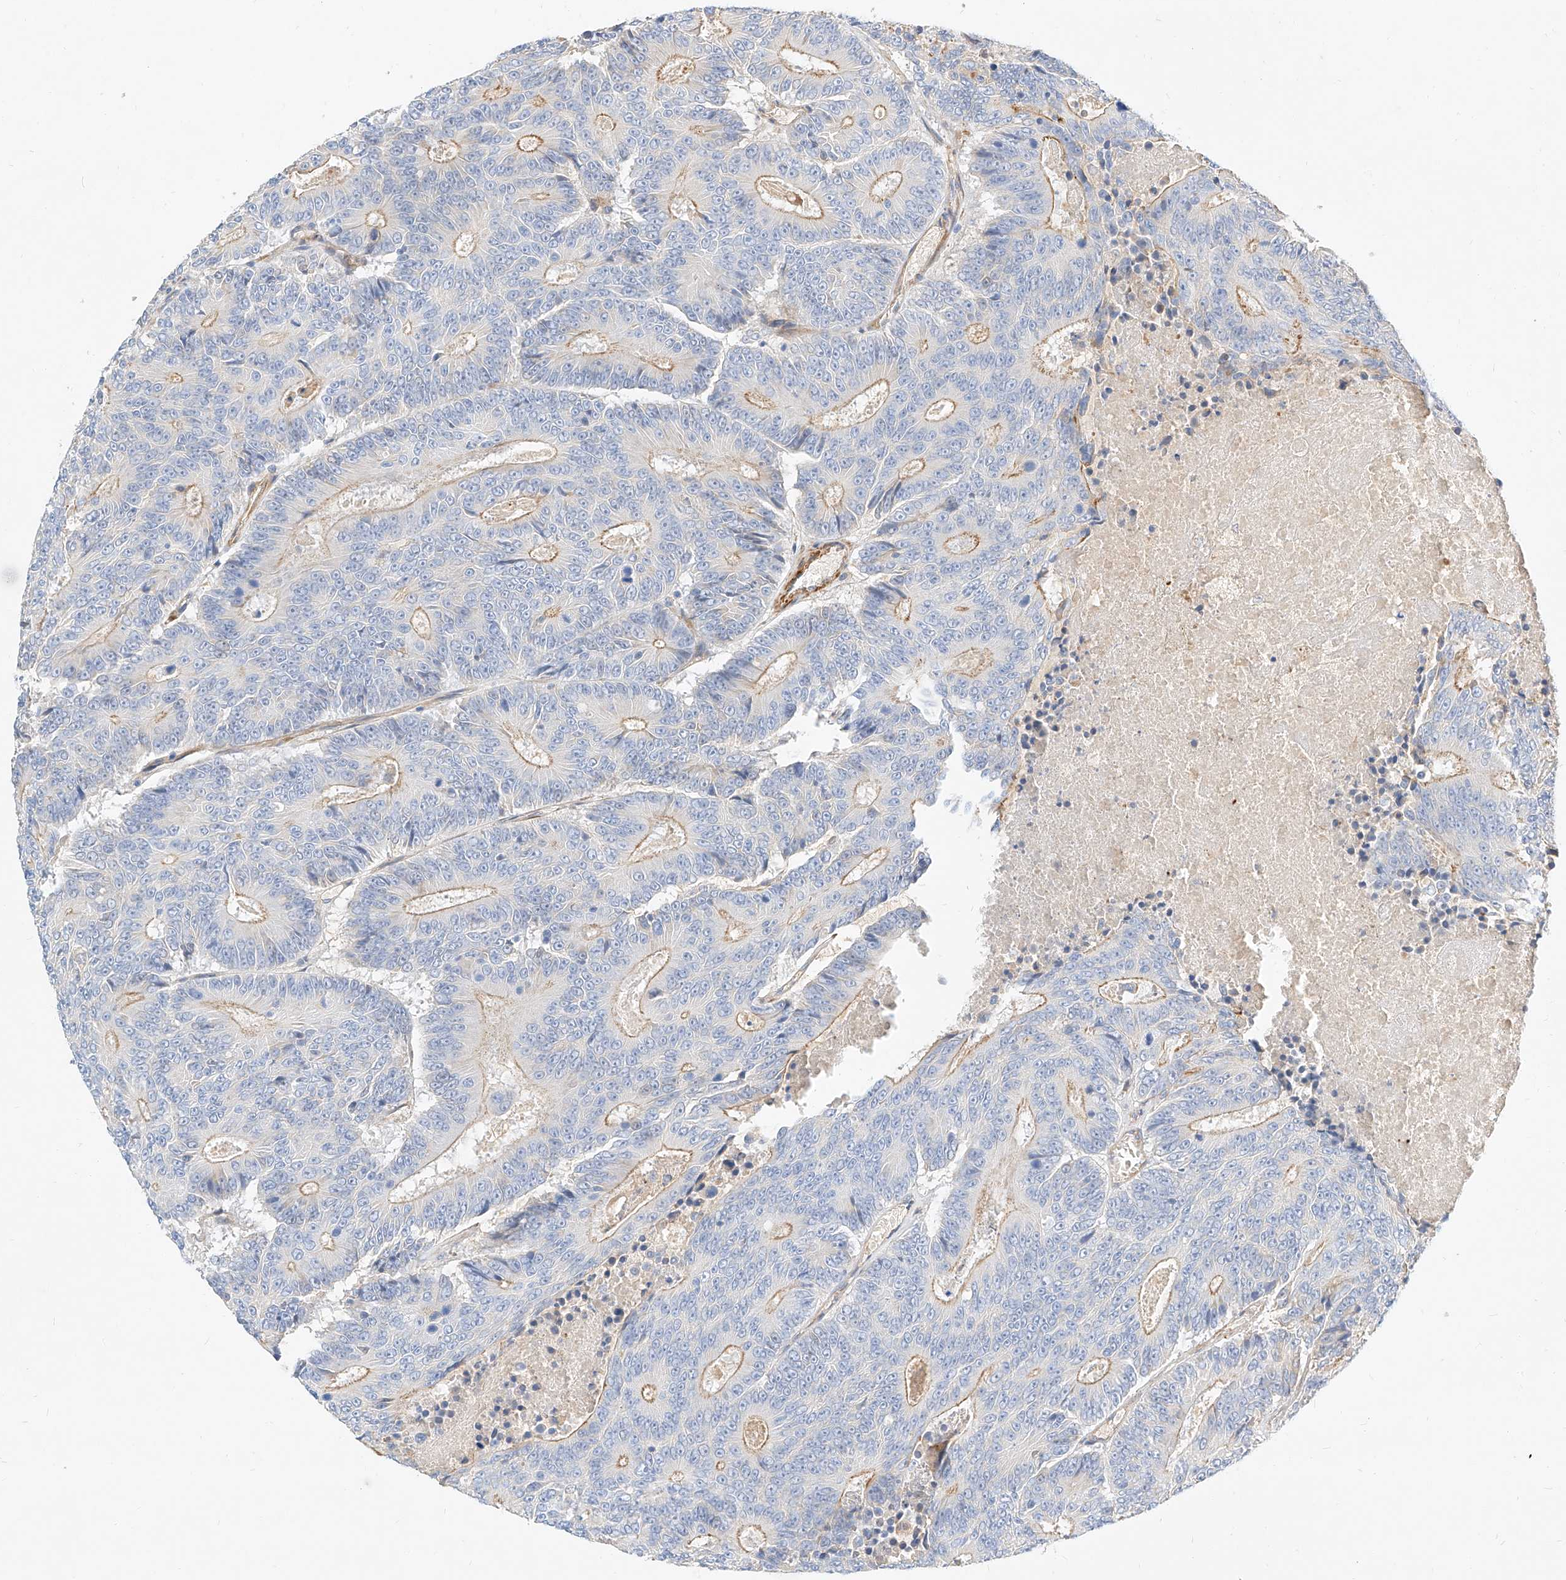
{"staining": {"intensity": "negative", "quantity": "none", "location": "none"}, "tissue": "colorectal cancer", "cell_type": "Tumor cells", "image_type": "cancer", "snomed": [{"axis": "morphology", "description": "Adenocarcinoma, NOS"}, {"axis": "topography", "description": "Colon"}], "caption": "High magnification brightfield microscopy of colorectal cancer (adenocarcinoma) stained with DAB (brown) and counterstained with hematoxylin (blue): tumor cells show no significant staining. Nuclei are stained in blue.", "gene": "KCNH5", "patient": {"sex": "male", "age": 83}}